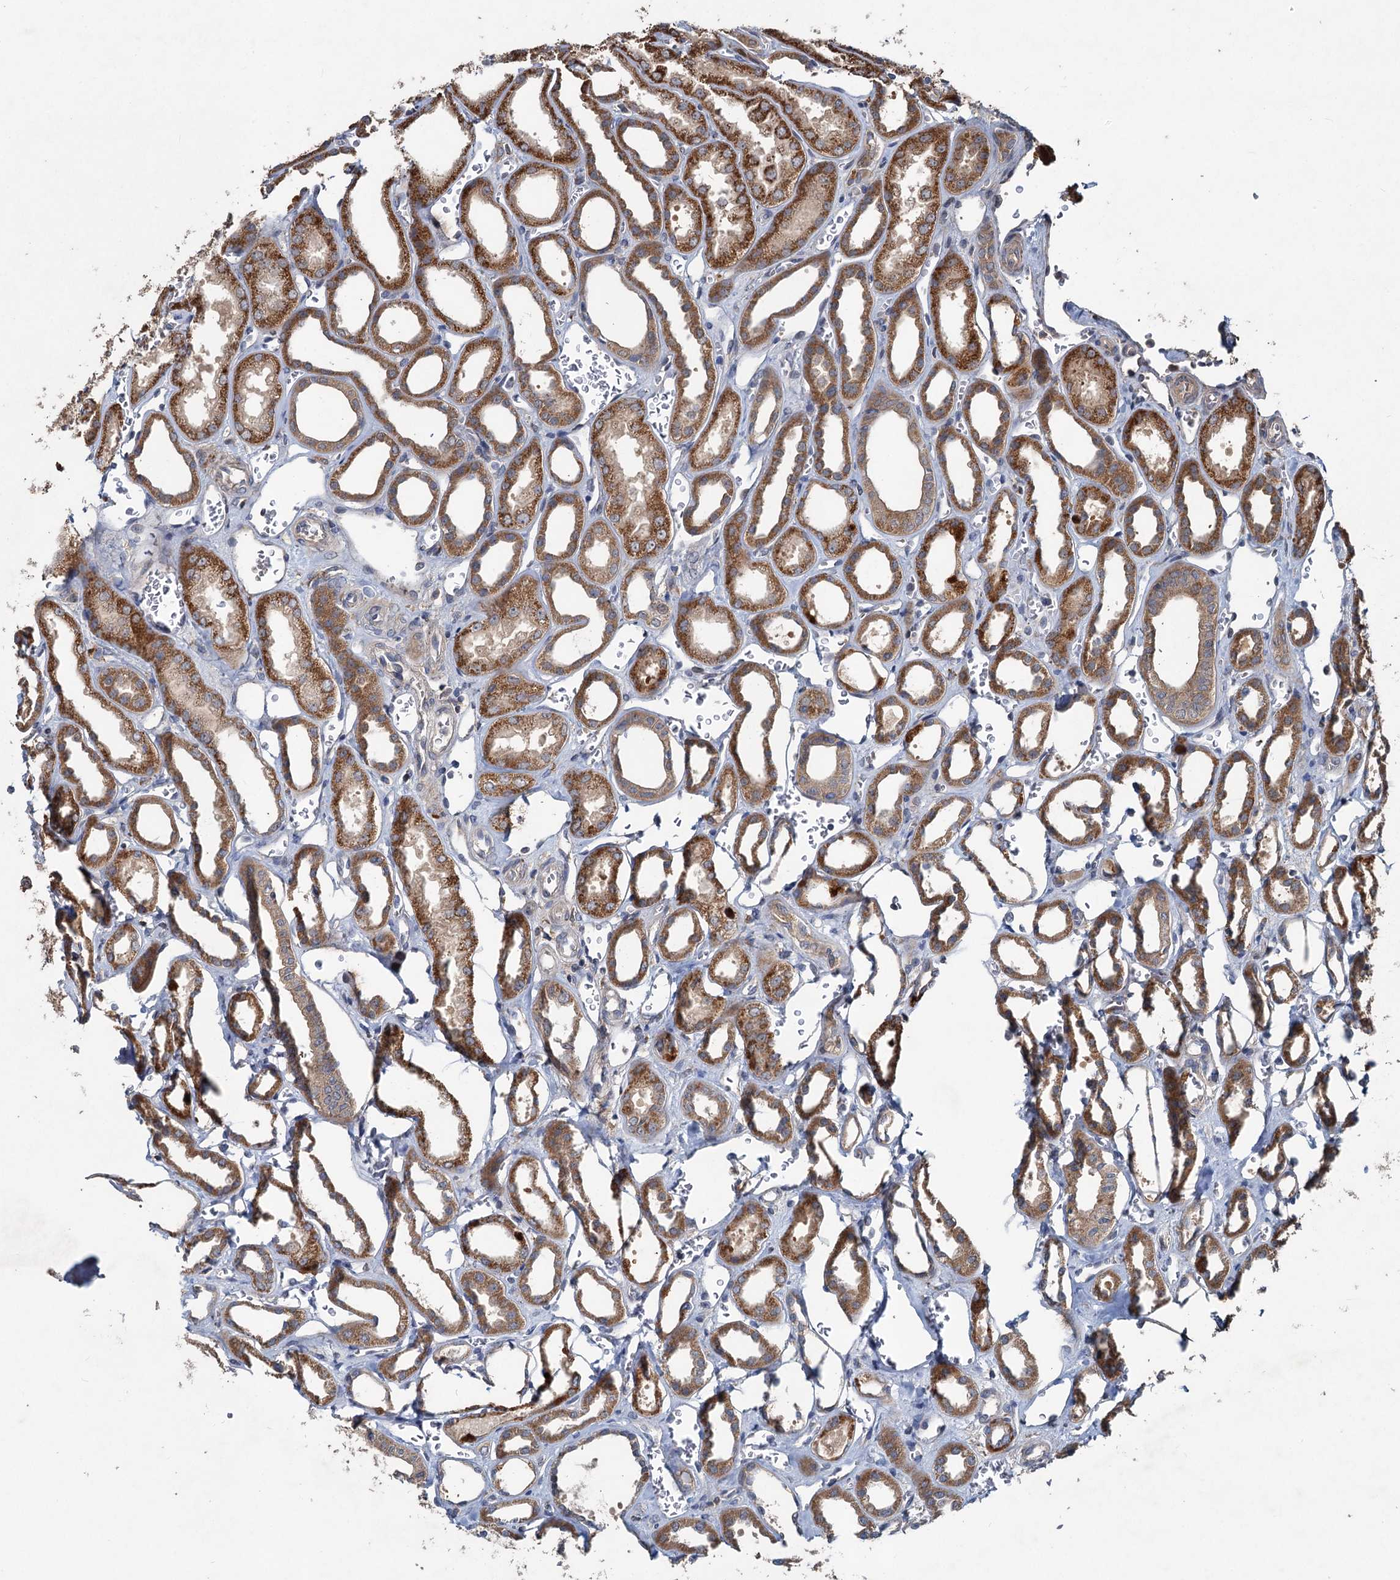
{"staining": {"intensity": "weak", "quantity": "<25%", "location": "cytoplasmic/membranous"}, "tissue": "kidney", "cell_type": "Cells in glomeruli", "image_type": "normal", "snomed": [{"axis": "morphology", "description": "Normal tissue, NOS"}, {"axis": "morphology", "description": "Adenocarcinoma, NOS"}, {"axis": "topography", "description": "Kidney"}], "caption": "This is an immunohistochemistry (IHC) image of normal kidney. There is no staining in cells in glomeruli.", "gene": "OTUB1", "patient": {"sex": "female", "age": 68}}